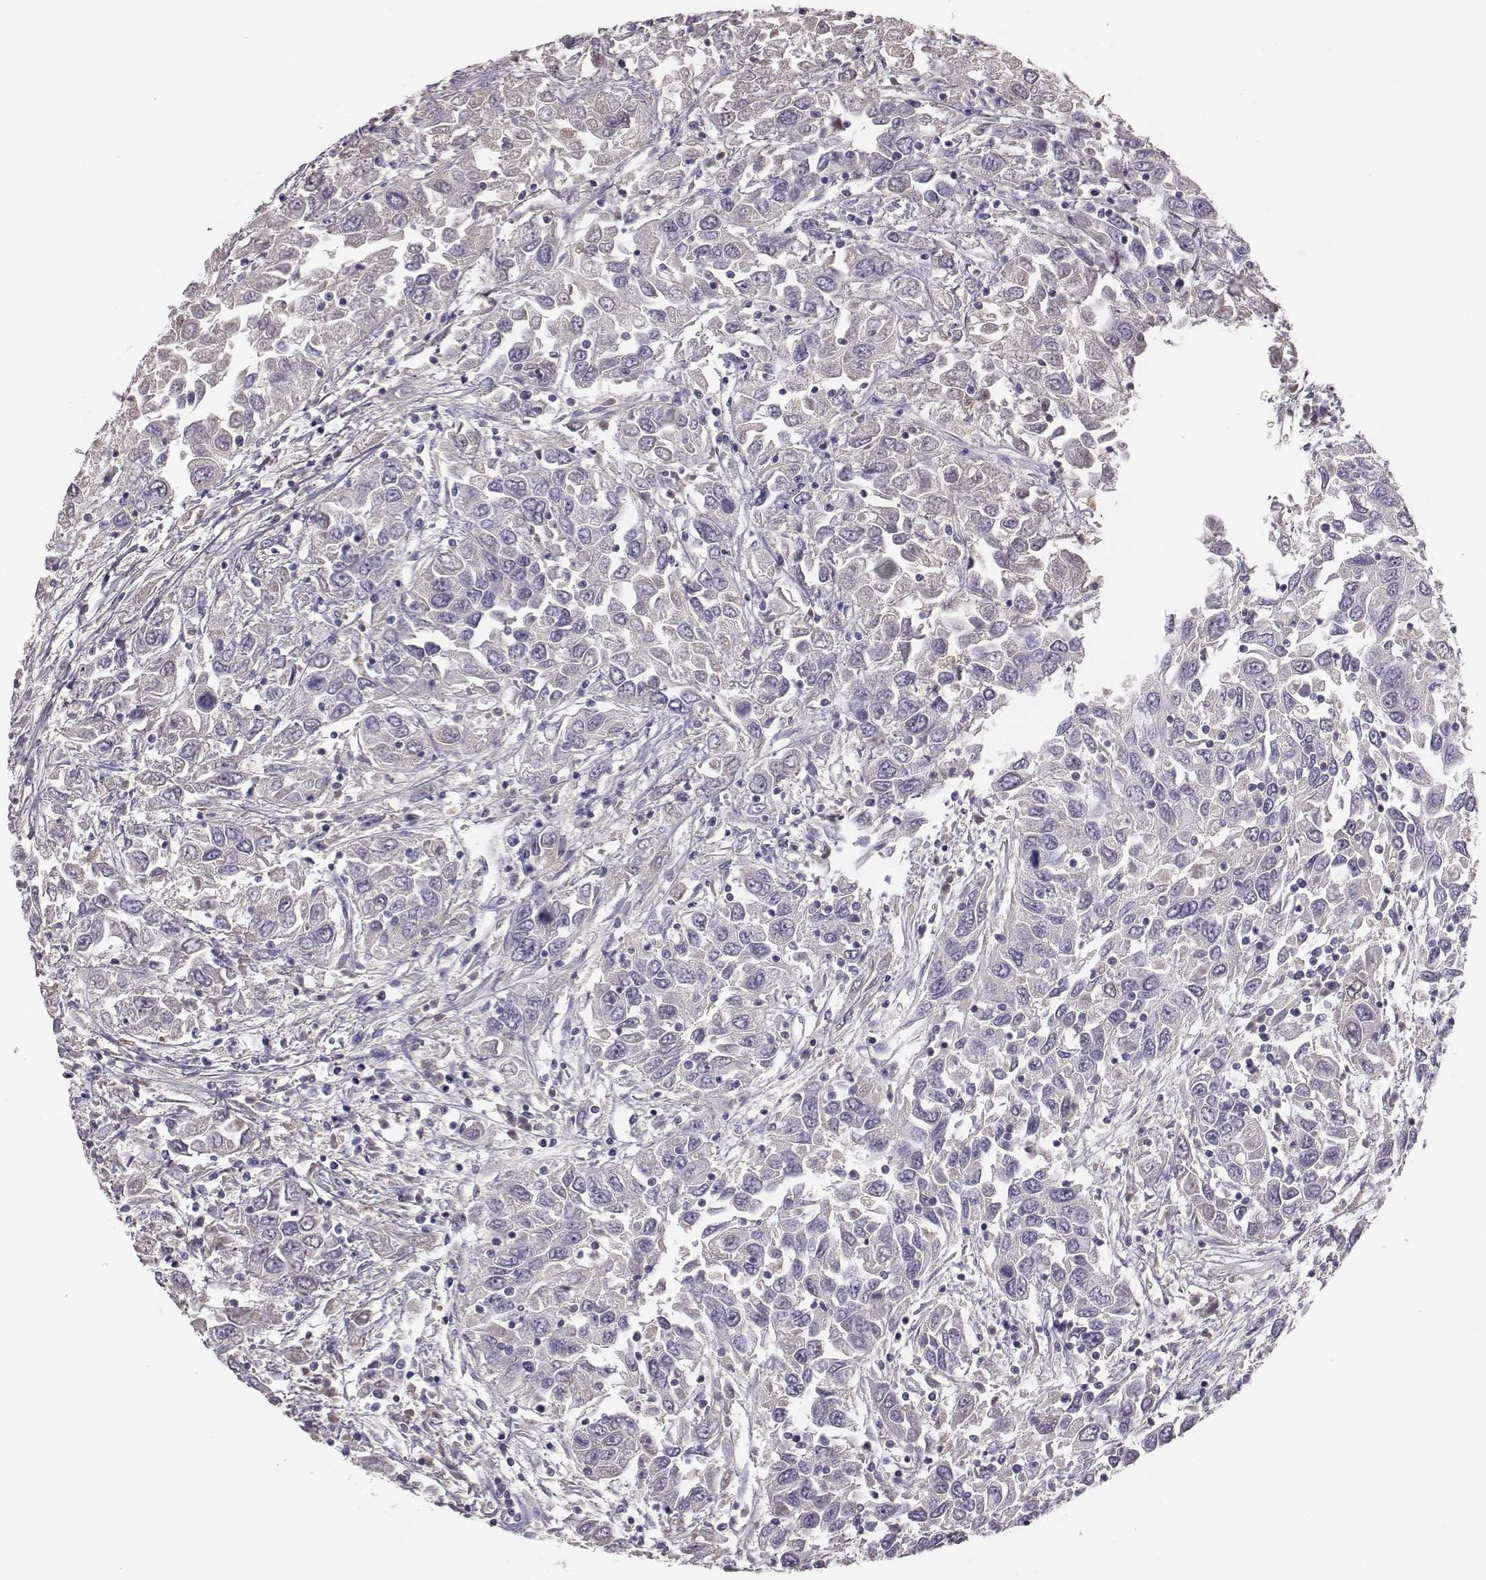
{"staining": {"intensity": "negative", "quantity": "none", "location": "none"}, "tissue": "urothelial cancer", "cell_type": "Tumor cells", "image_type": "cancer", "snomed": [{"axis": "morphology", "description": "Urothelial carcinoma, High grade"}, {"axis": "topography", "description": "Urinary bladder"}], "caption": "There is no significant staining in tumor cells of urothelial cancer.", "gene": "EN1", "patient": {"sex": "male", "age": 76}}